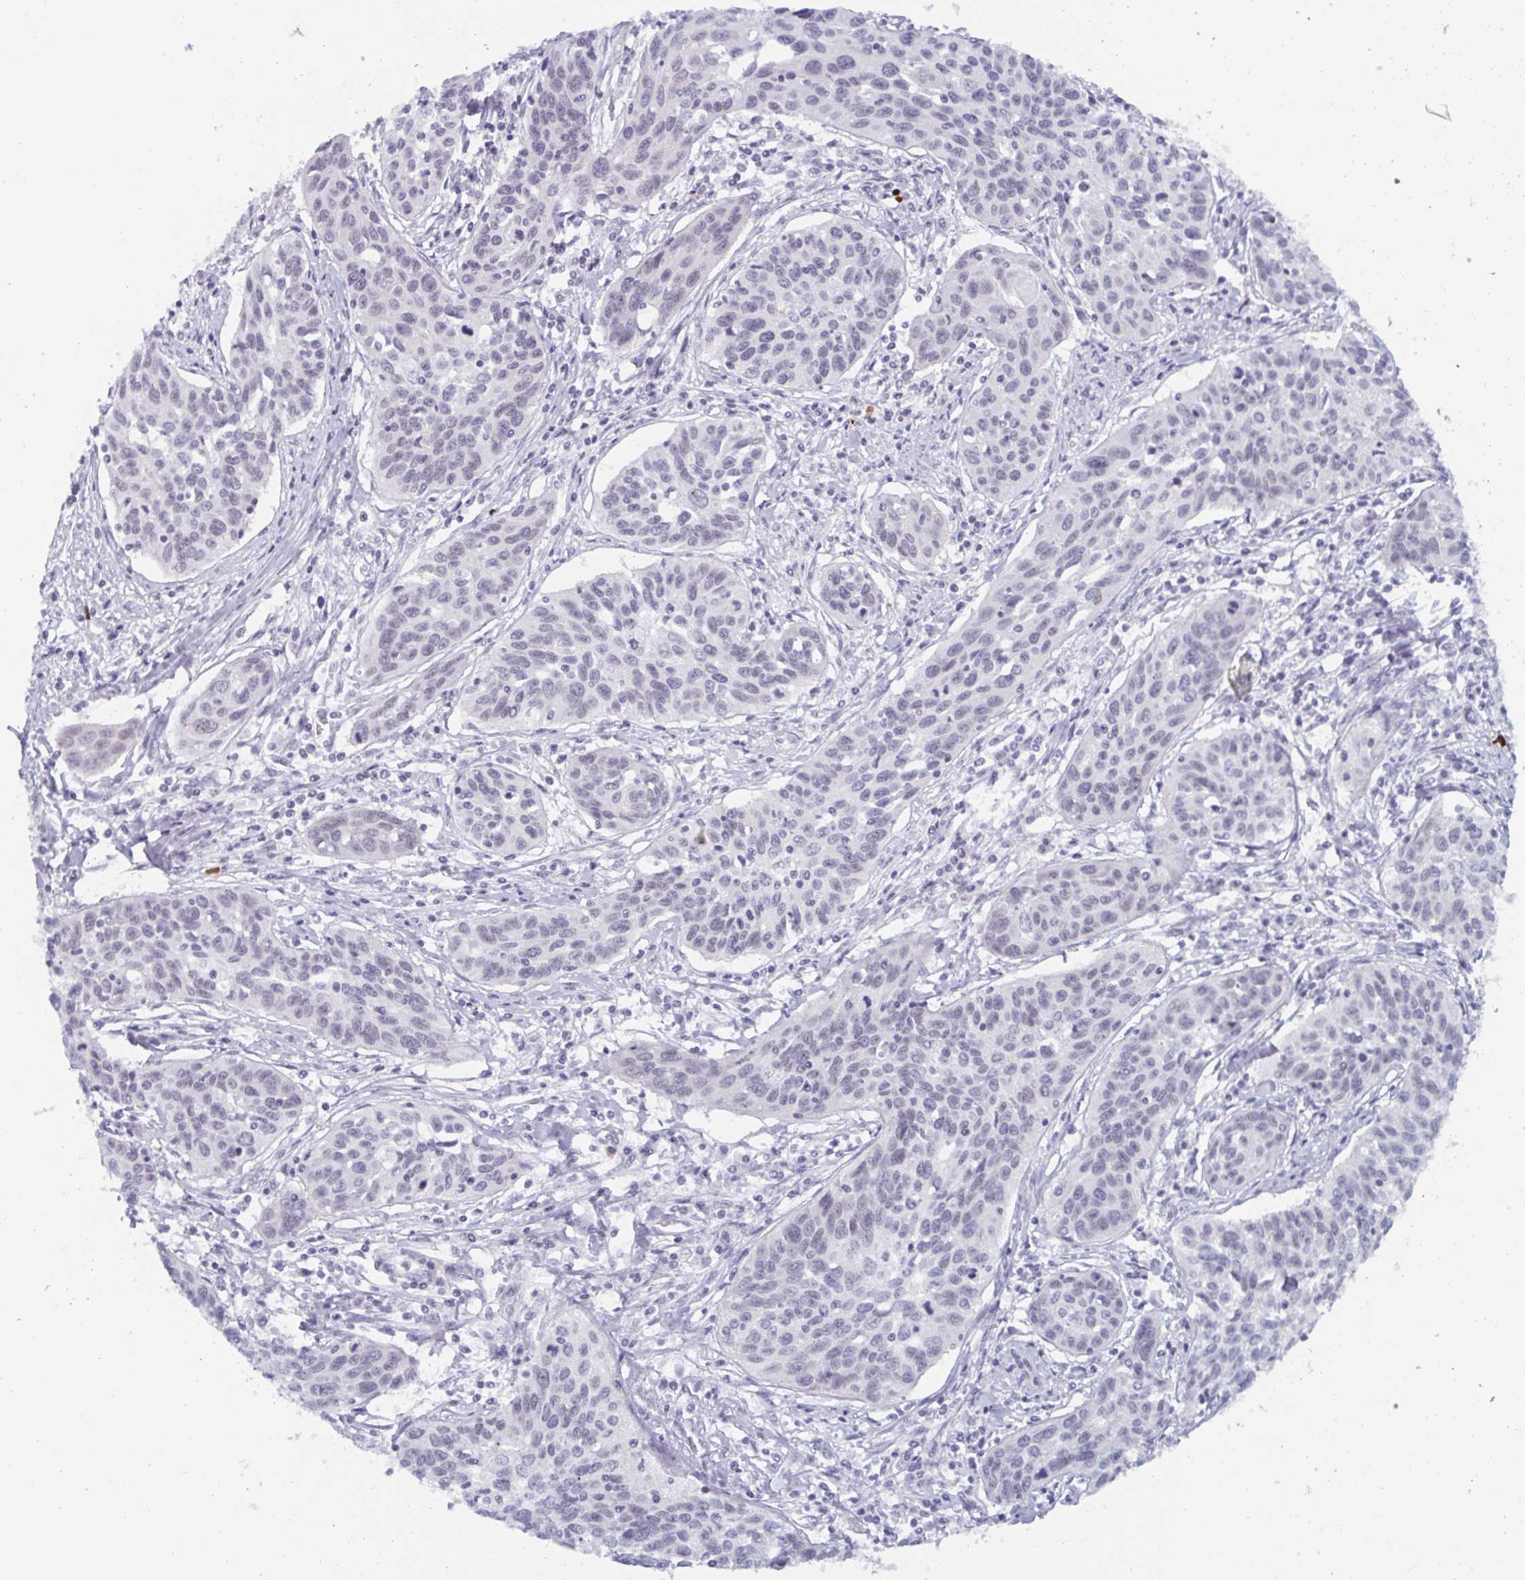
{"staining": {"intensity": "negative", "quantity": "none", "location": "none"}, "tissue": "cervical cancer", "cell_type": "Tumor cells", "image_type": "cancer", "snomed": [{"axis": "morphology", "description": "Squamous cell carcinoma, NOS"}, {"axis": "topography", "description": "Cervix"}], "caption": "Tumor cells show no significant protein staining in squamous cell carcinoma (cervical).", "gene": "ZFP64", "patient": {"sex": "female", "age": 31}}